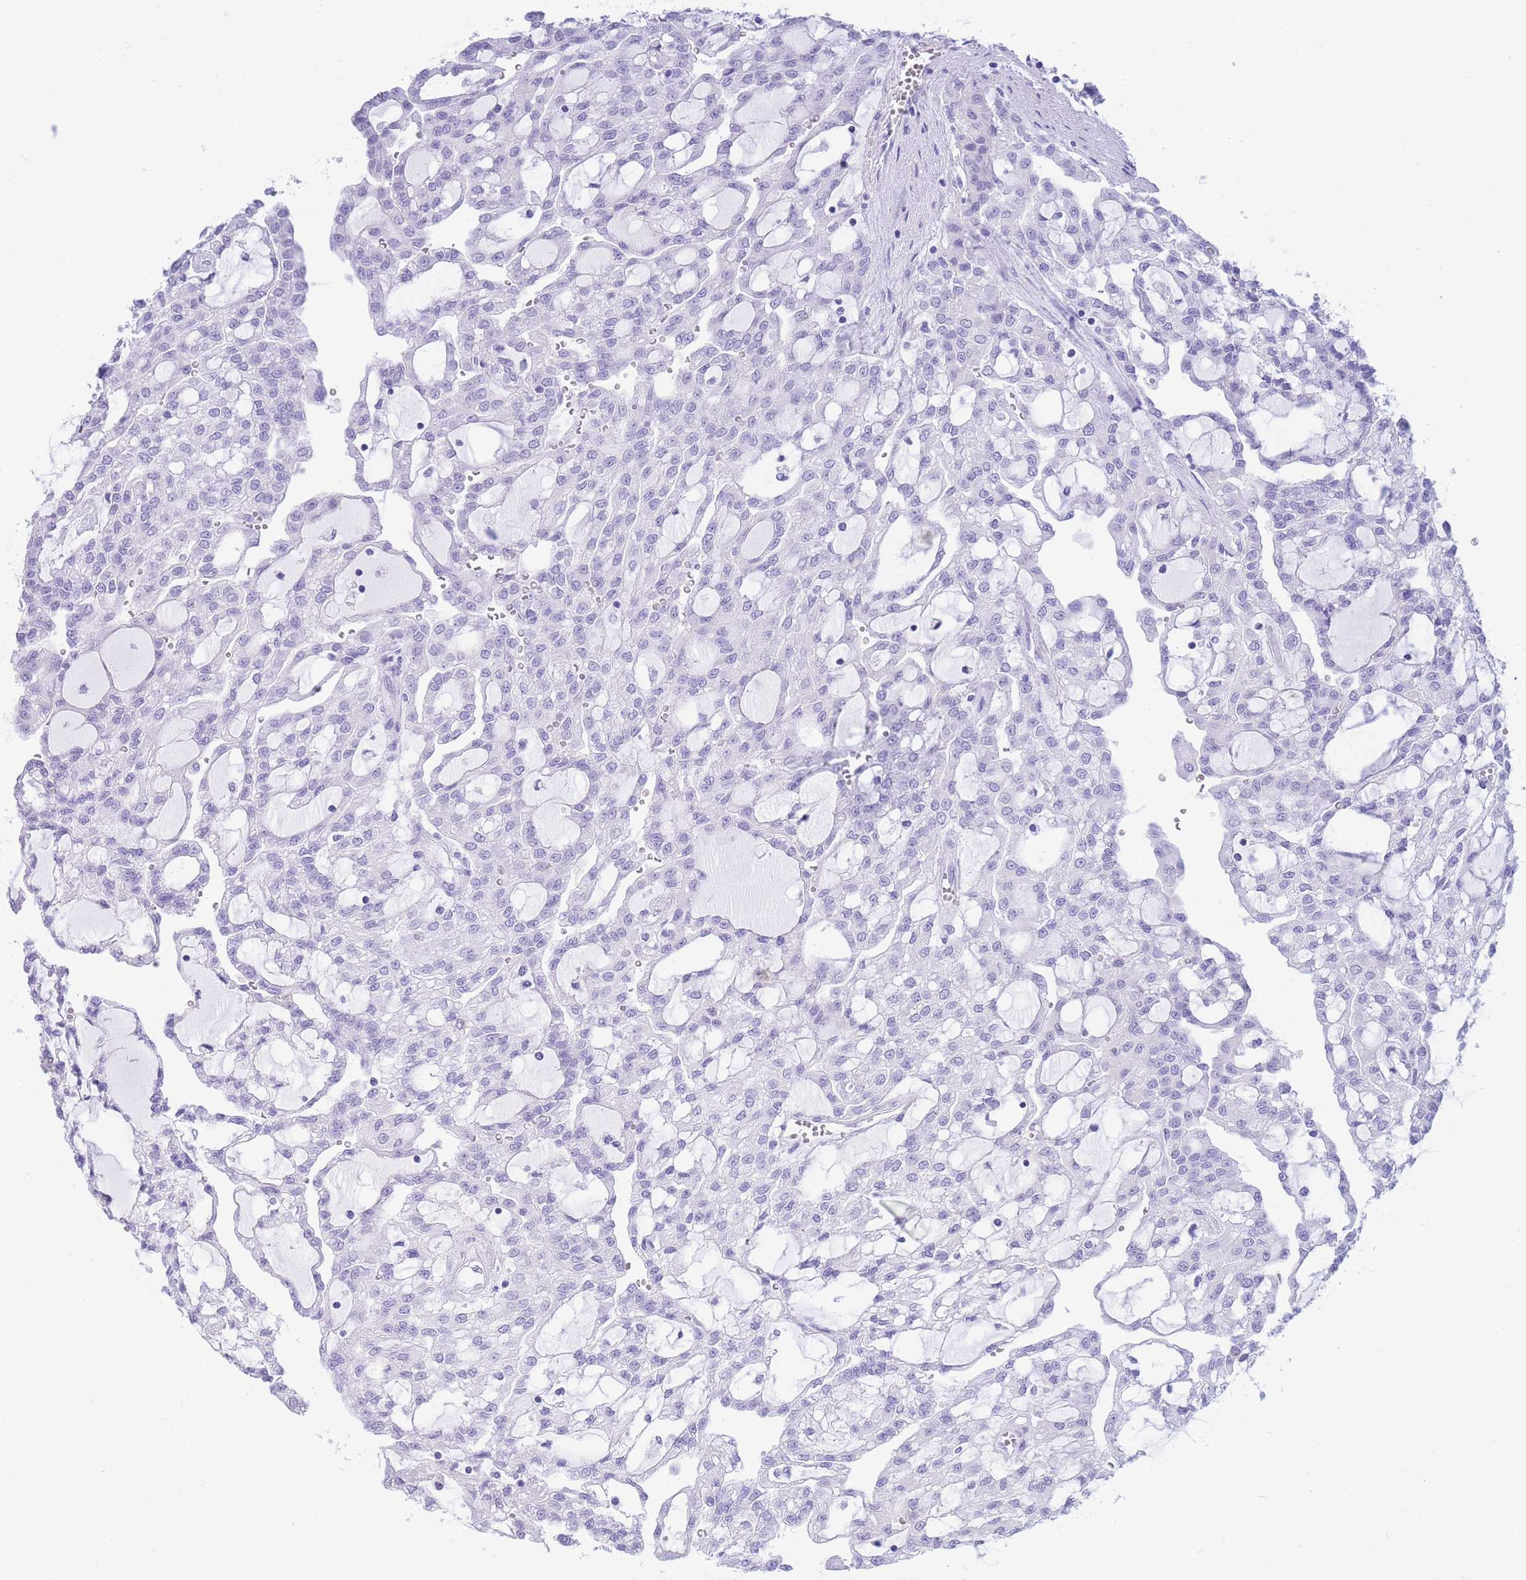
{"staining": {"intensity": "negative", "quantity": "none", "location": "none"}, "tissue": "renal cancer", "cell_type": "Tumor cells", "image_type": "cancer", "snomed": [{"axis": "morphology", "description": "Adenocarcinoma, NOS"}, {"axis": "topography", "description": "Kidney"}], "caption": "This is an immunohistochemistry histopathology image of human renal cancer (adenocarcinoma). There is no expression in tumor cells.", "gene": "ZFP62", "patient": {"sex": "male", "age": 63}}